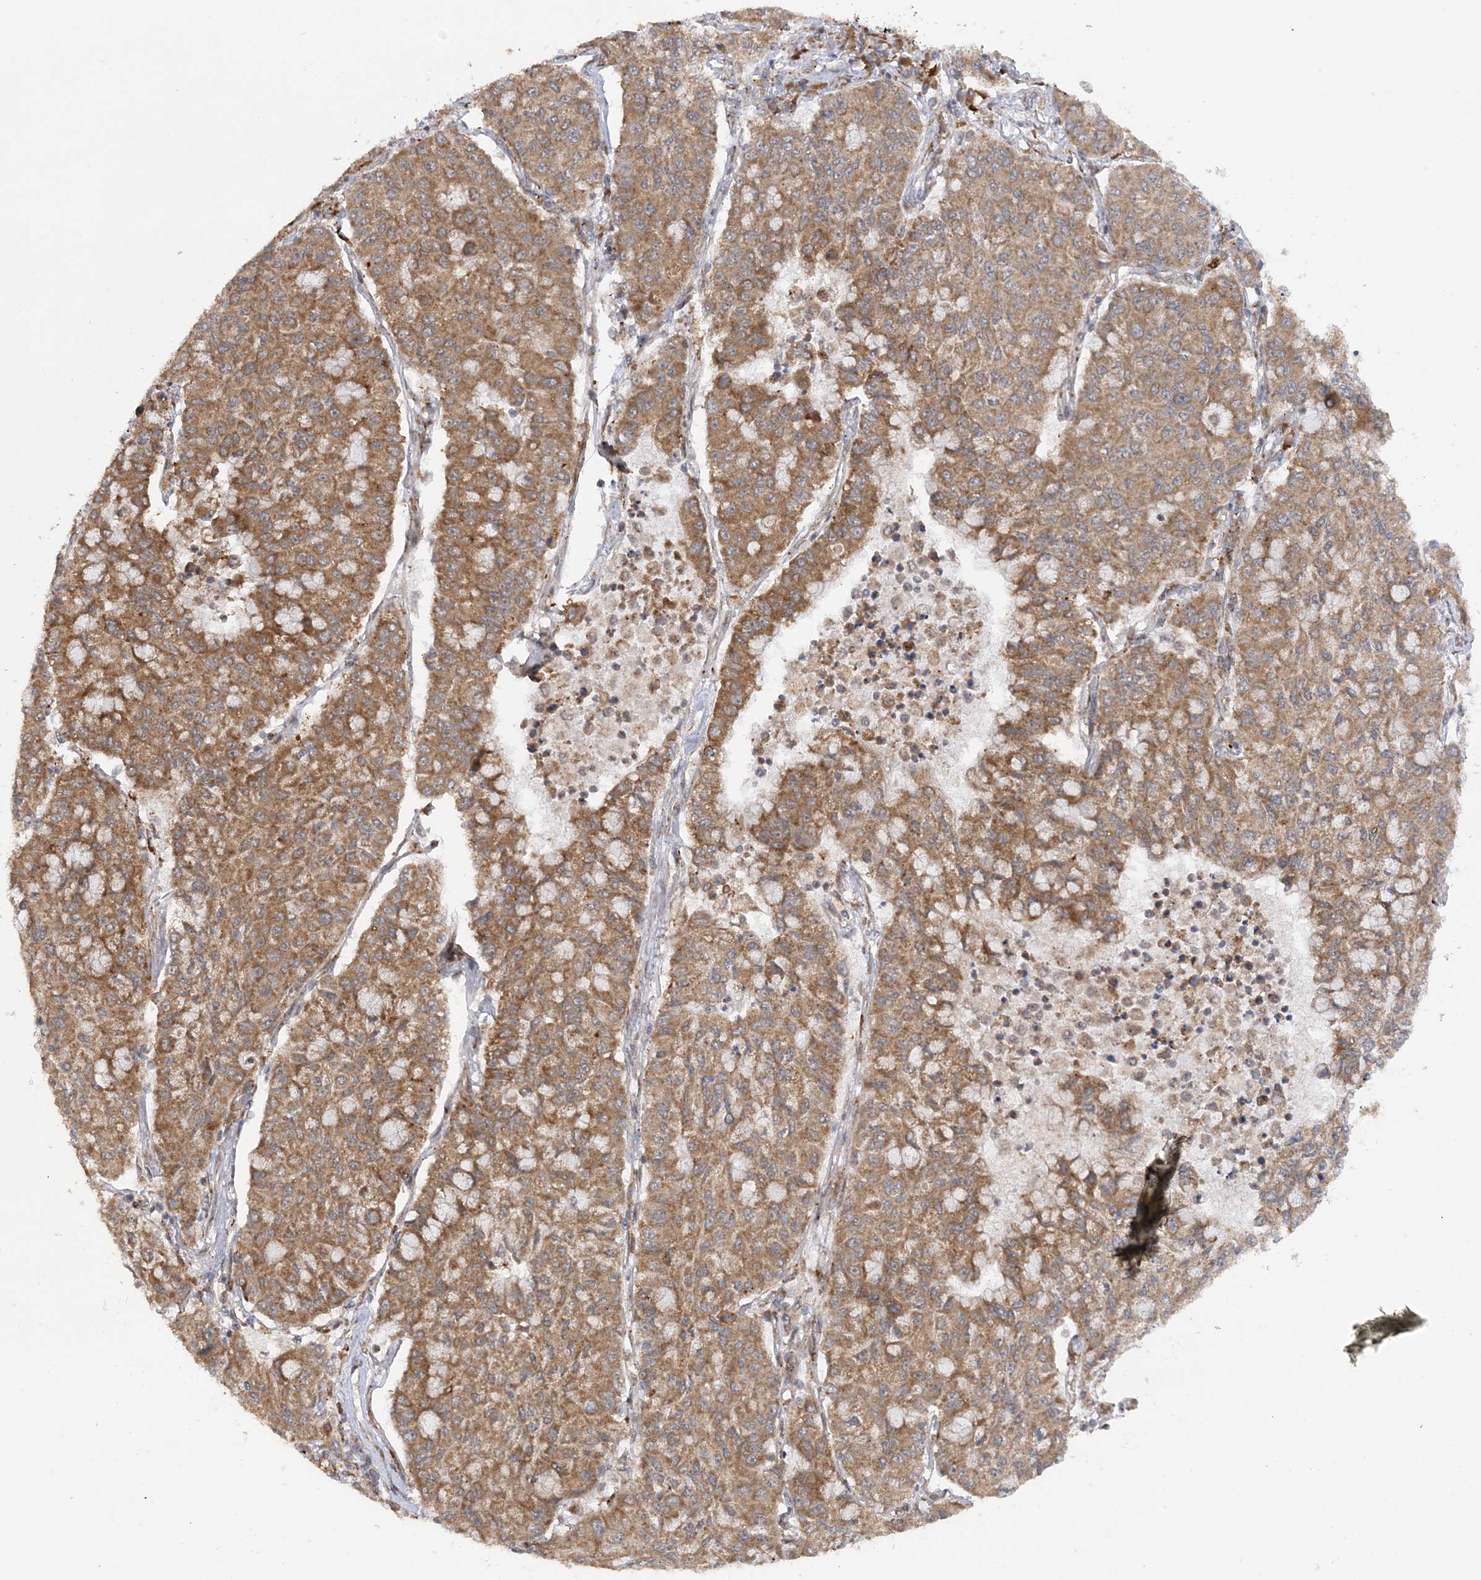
{"staining": {"intensity": "moderate", "quantity": ">75%", "location": "cytoplasmic/membranous"}, "tissue": "lung cancer", "cell_type": "Tumor cells", "image_type": "cancer", "snomed": [{"axis": "morphology", "description": "Squamous cell carcinoma, NOS"}, {"axis": "topography", "description": "Lung"}], "caption": "Tumor cells reveal moderate cytoplasmic/membranous staining in approximately >75% of cells in lung squamous cell carcinoma.", "gene": "MRPL47", "patient": {"sex": "male", "age": 74}}